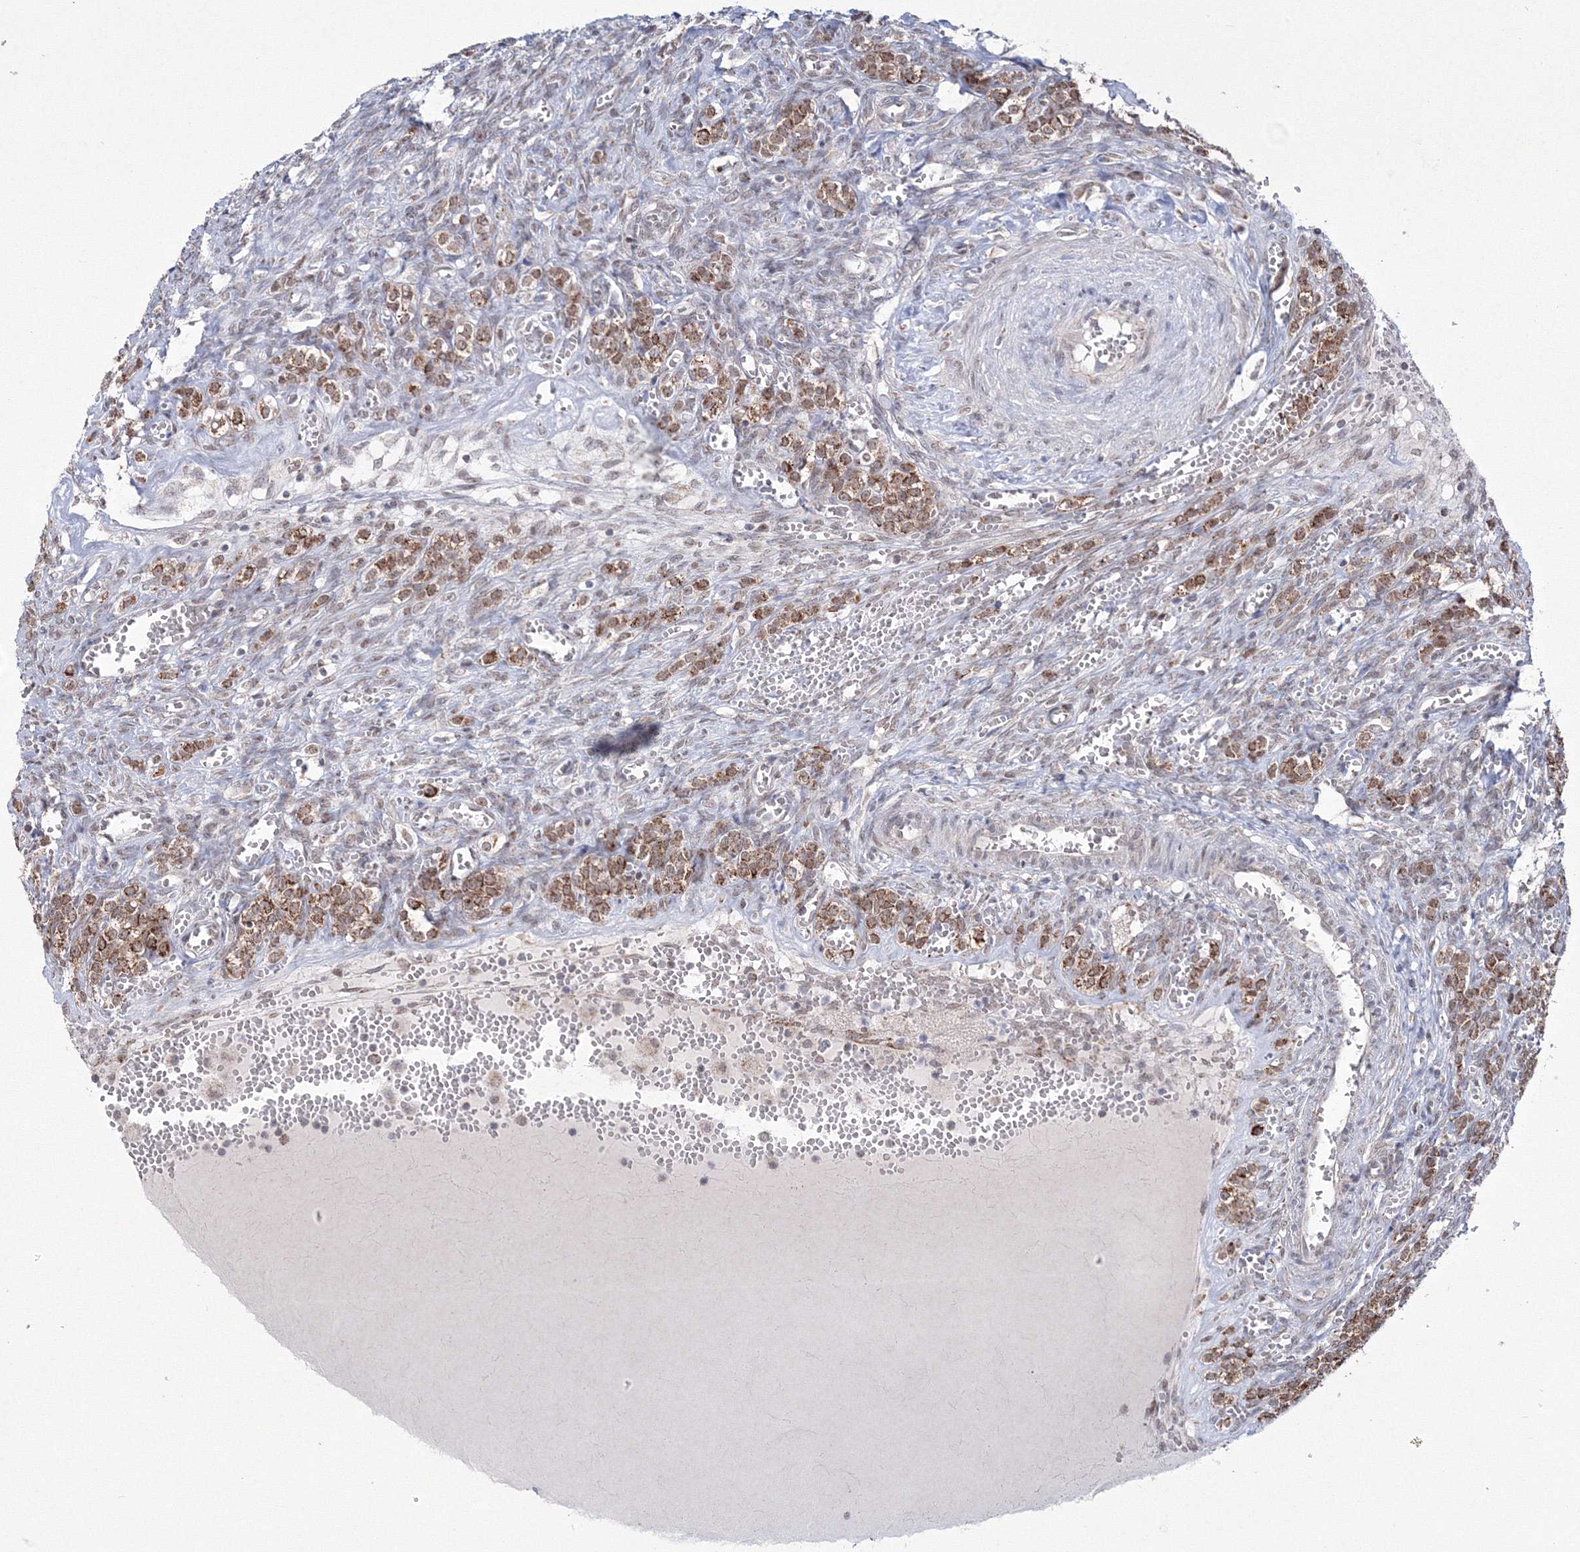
{"staining": {"intensity": "negative", "quantity": "none", "location": "none"}, "tissue": "ovary", "cell_type": "Follicle cells", "image_type": "normal", "snomed": [{"axis": "morphology", "description": "Normal tissue, NOS"}, {"axis": "topography", "description": "Ovary"}], "caption": "IHC histopathology image of unremarkable ovary: human ovary stained with DAB demonstrates no significant protein positivity in follicle cells.", "gene": "GRSF1", "patient": {"sex": "female", "age": 41}}